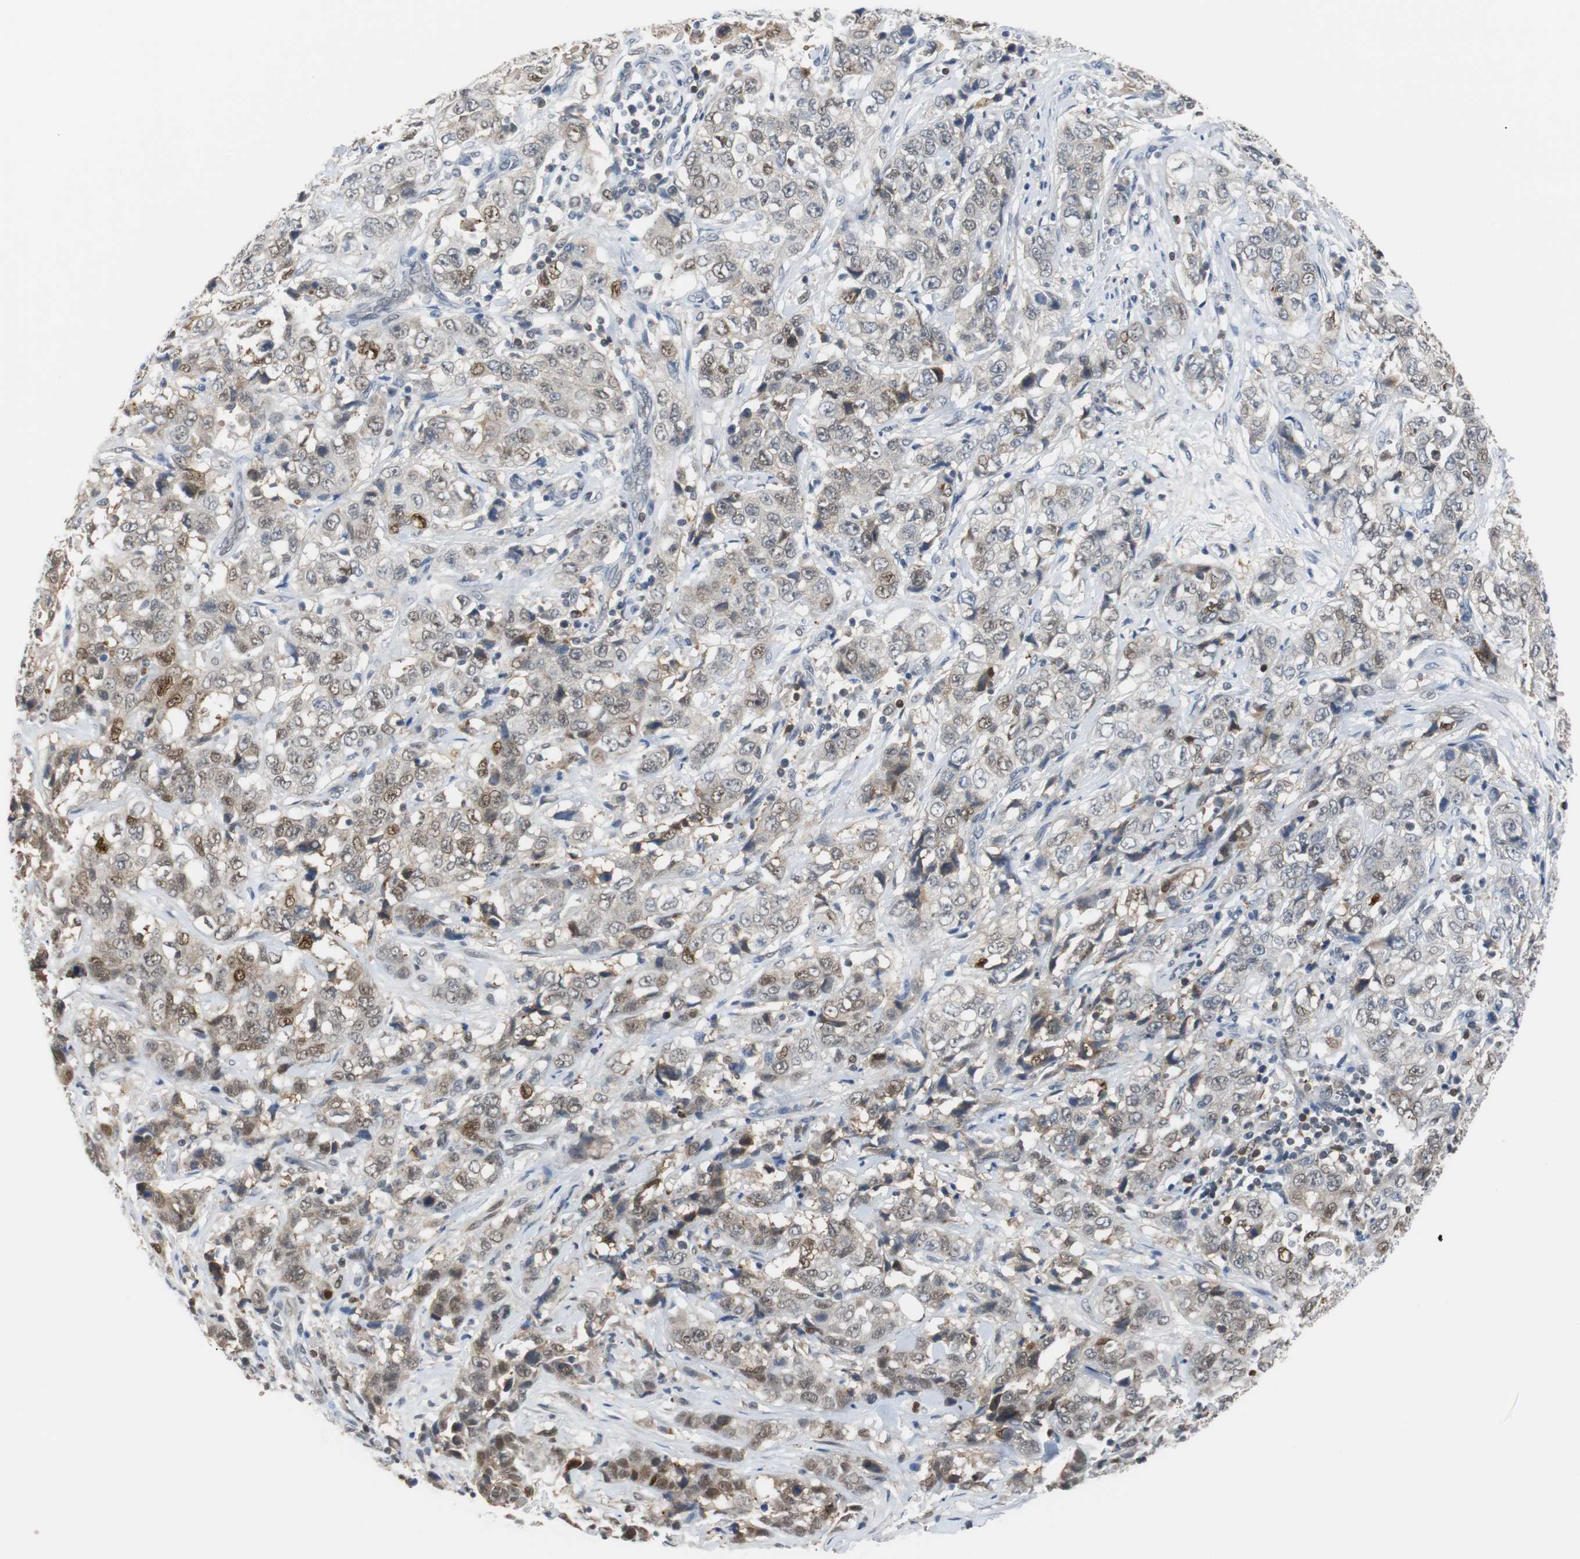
{"staining": {"intensity": "weak", "quantity": "25%-75%", "location": "cytoplasmic/membranous,nuclear"}, "tissue": "stomach cancer", "cell_type": "Tumor cells", "image_type": "cancer", "snomed": [{"axis": "morphology", "description": "Adenocarcinoma, NOS"}, {"axis": "topography", "description": "Stomach"}], "caption": "DAB (3,3'-diaminobenzidine) immunohistochemical staining of stomach cancer shows weak cytoplasmic/membranous and nuclear protein staining in approximately 25%-75% of tumor cells.", "gene": "SIRT1", "patient": {"sex": "male", "age": 48}}